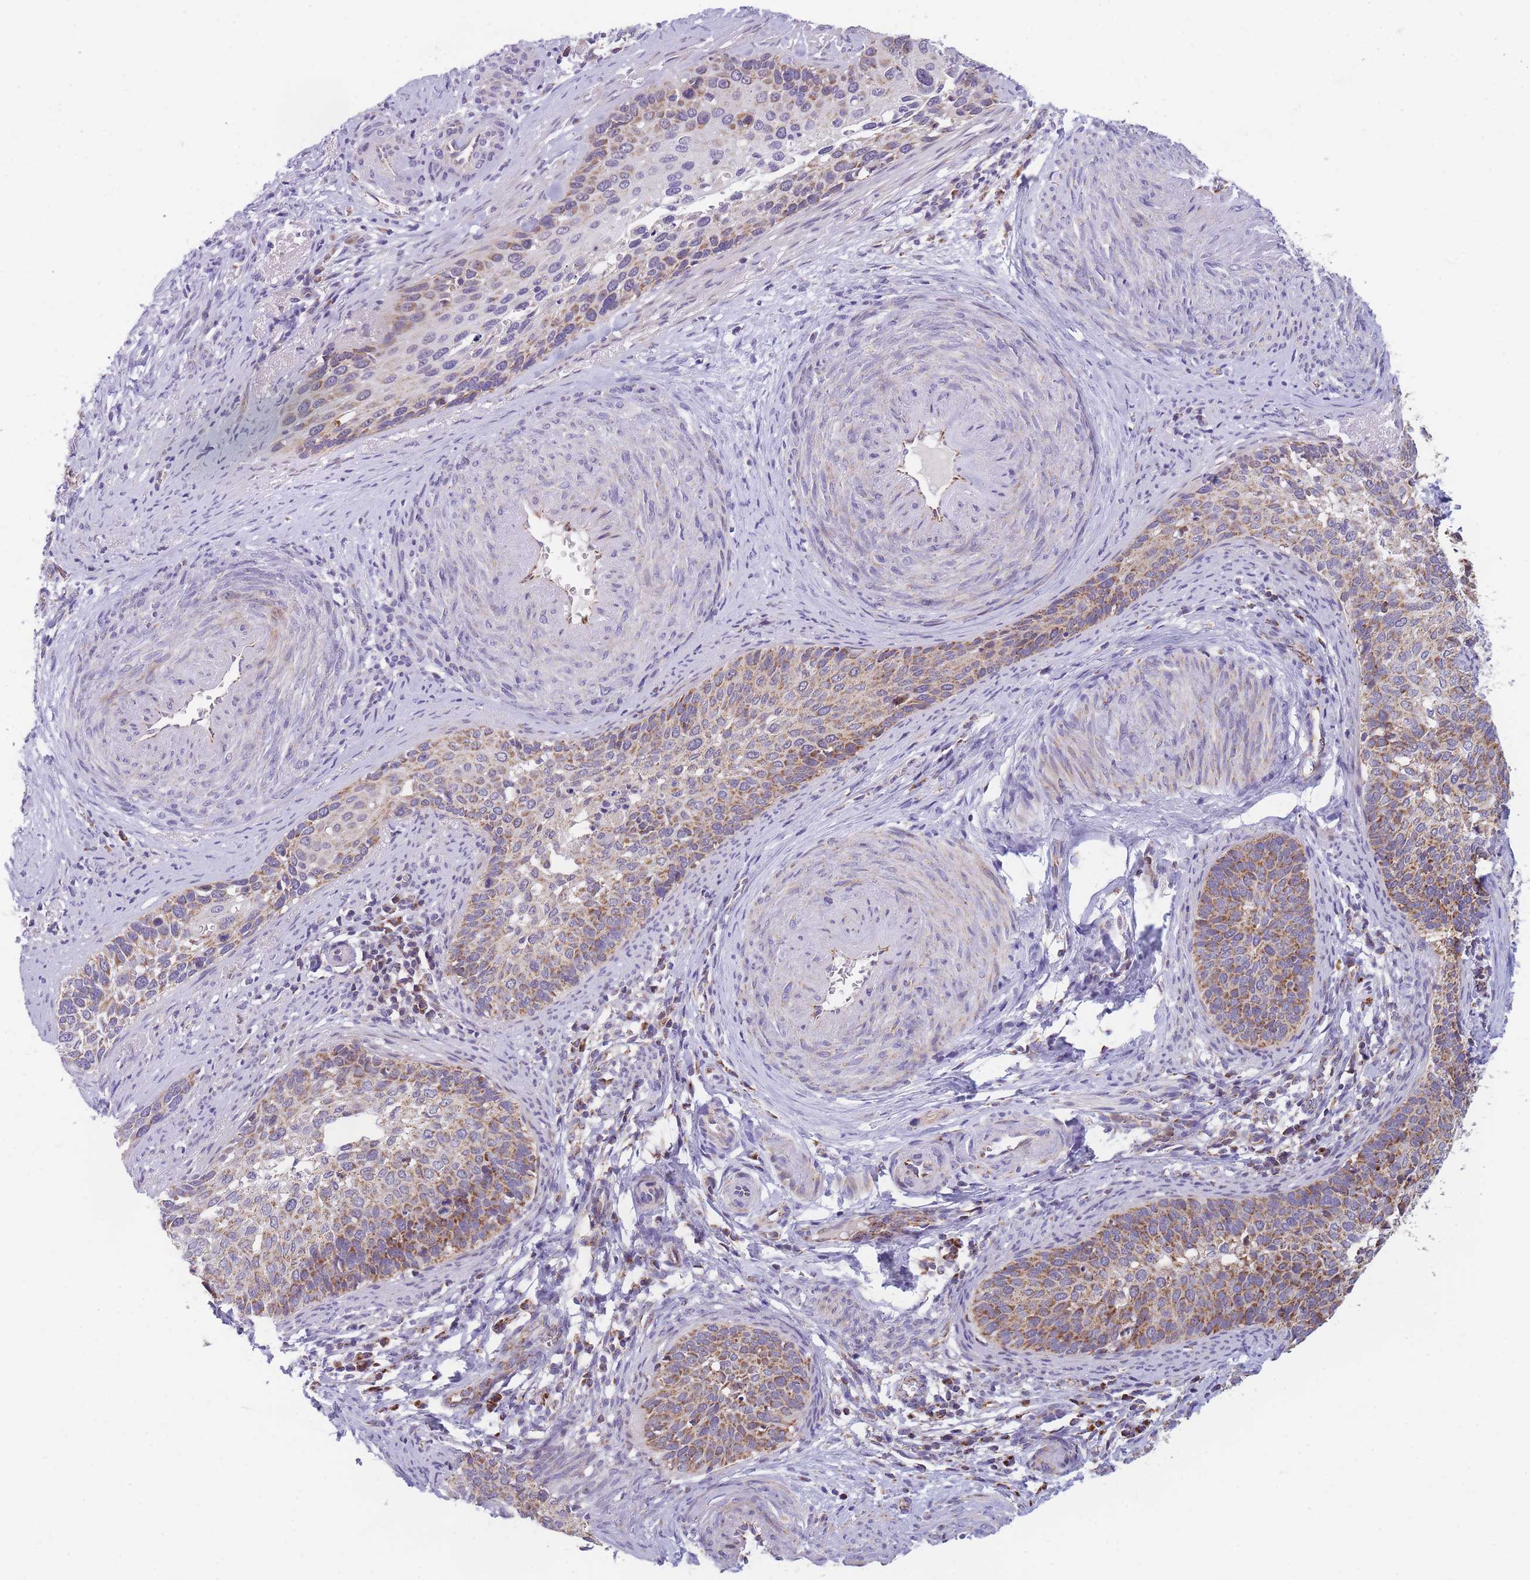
{"staining": {"intensity": "moderate", "quantity": "25%-75%", "location": "cytoplasmic/membranous"}, "tissue": "cervical cancer", "cell_type": "Tumor cells", "image_type": "cancer", "snomed": [{"axis": "morphology", "description": "Squamous cell carcinoma, NOS"}, {"axis": "topography", "description": "Cervix"}], "caption": "The histopathology image demonstrates immunohistochemical staining of squamous cell carcinoma (cervical). There is moderate cytoplasmic/membranous staining is present in approximately 25%-75% of tumor cells.", "gene": "DDX49", "patient": {"sex": "female", "age": 44}}